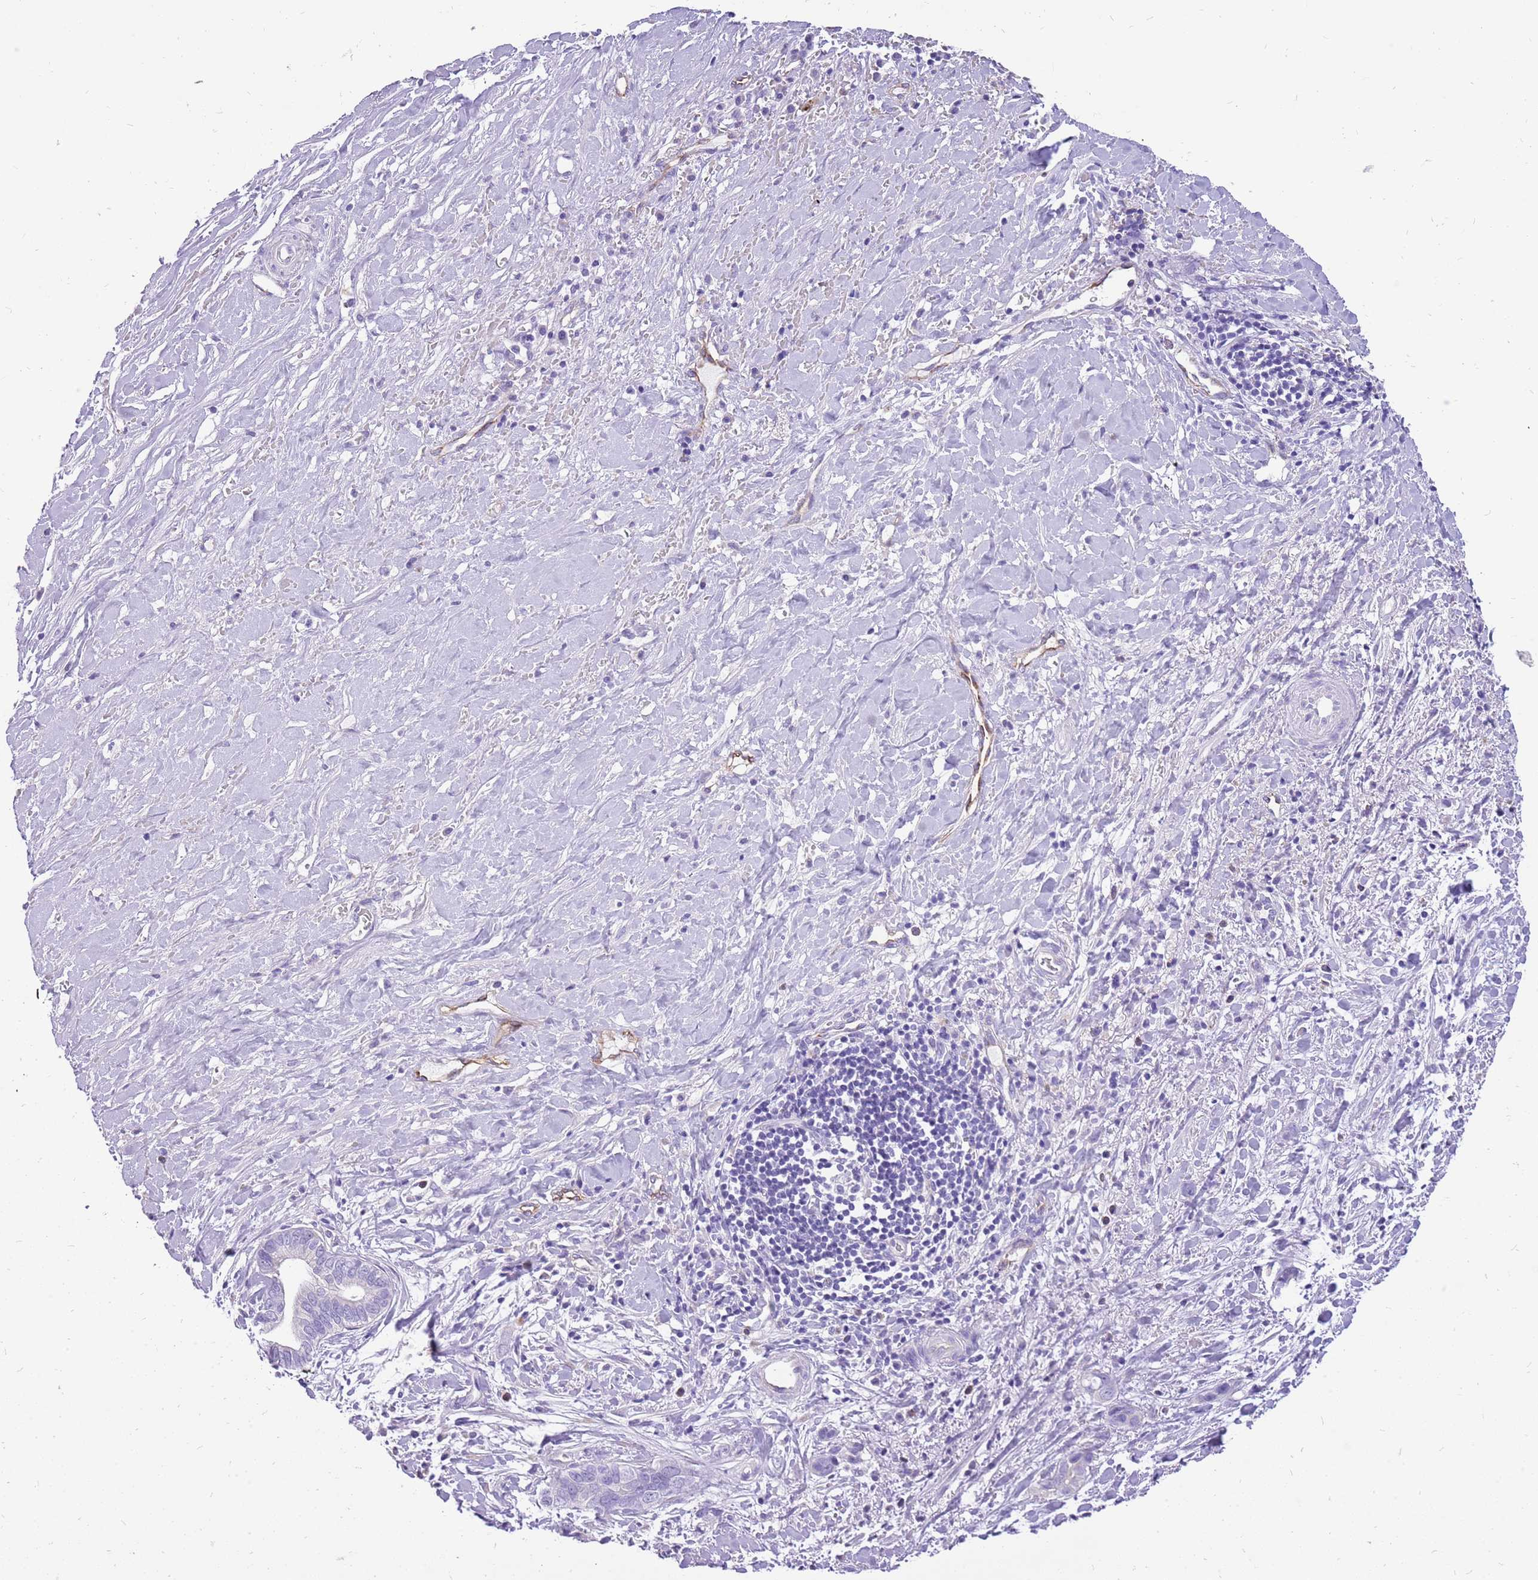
{"staining": {"intensity": "negative", "quantity": "none", "location": "none"}, "tissue": "liver cancer", "cell_type": "Tumor cells", "image_type": "cancer", "snomed": [{"axis": "morphology", "description": "Cholangiocarcinoma"}, {"axis": "topography", "description": "Liver"}], "caption": "DAB immunohistochemical staining of human liver cancer (cholangiocarcinoma) exhibits no significant expression in tumor cells.", "gene": "PCNX1", "patient": {"sex": "female", "age": 79}}